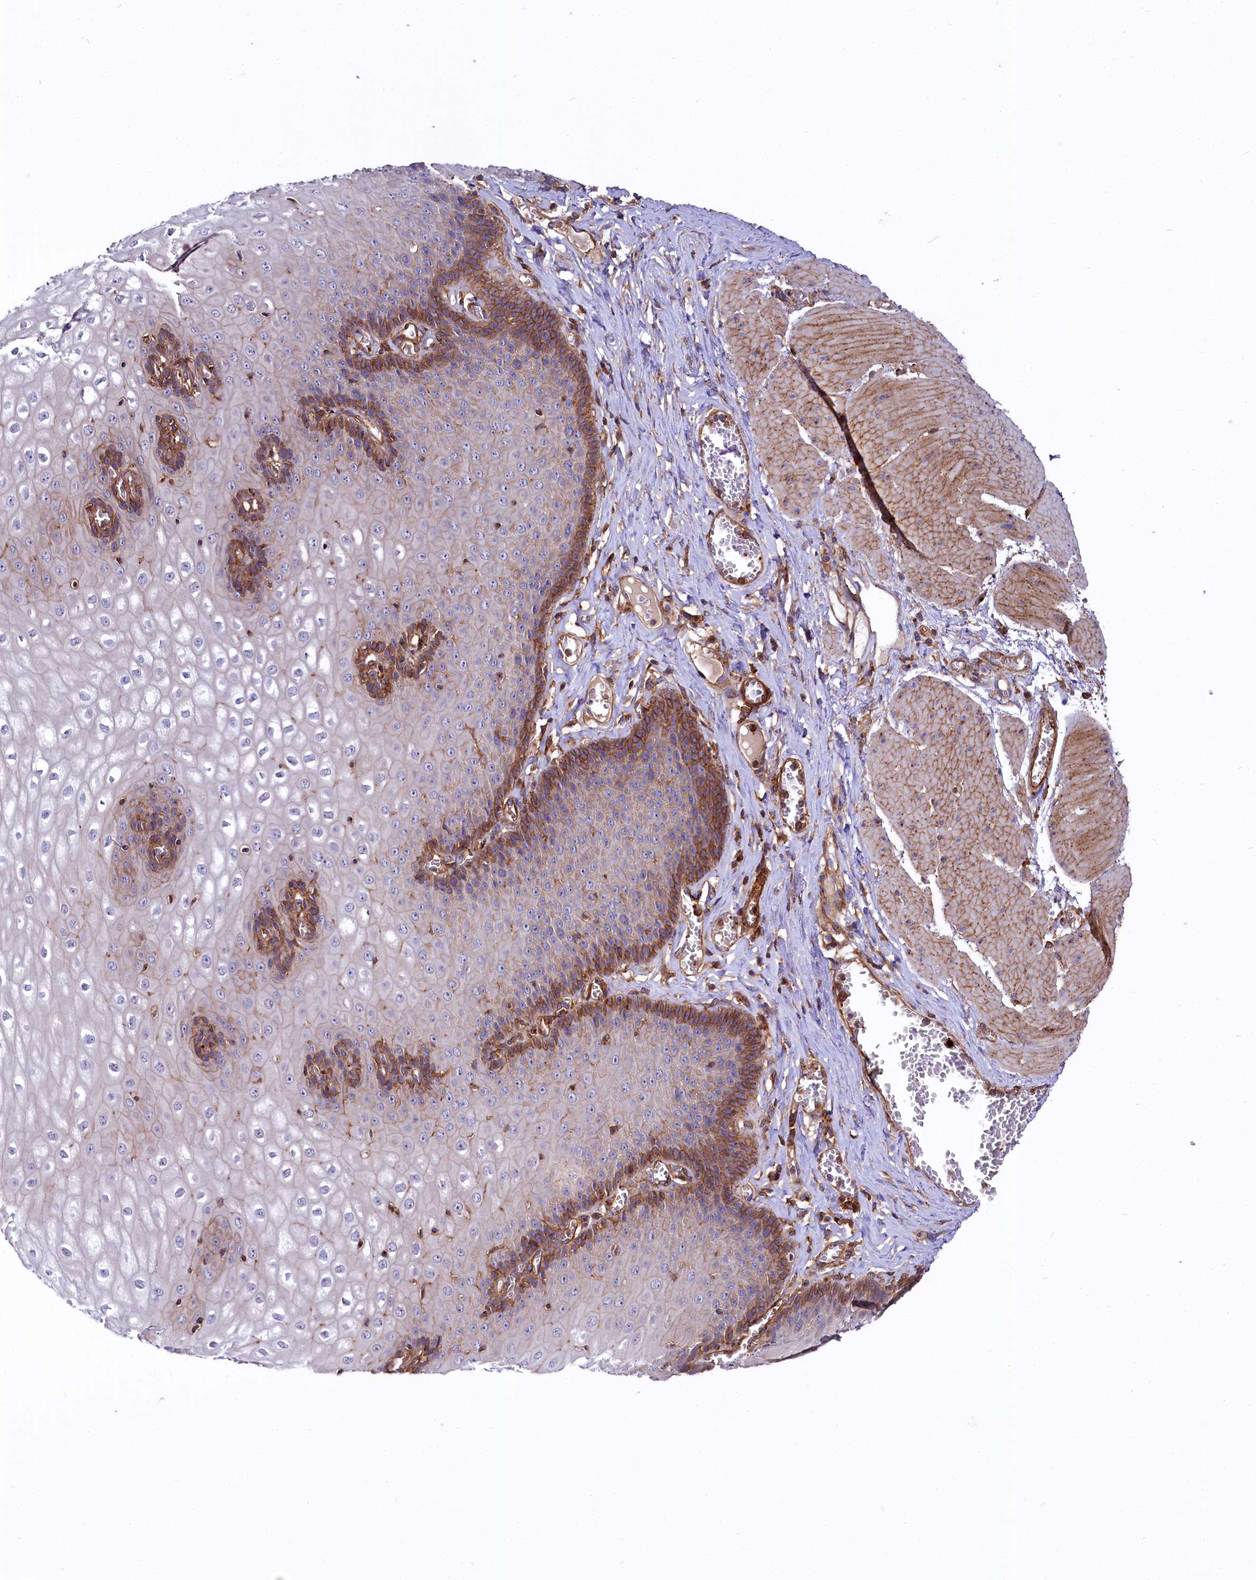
{"staining": {"intensity": "strong", "quantity": "25%-75%", "location": "cytoplasmic/membranous"}, "tissue": "esophagus", "cell_type": "Squamous epithelial cells", "image_type": "normal", "snomed": [{"axis": "morphology", "description": "Normal tissue, NOS"}, {"axis": "topography", "description": "Esophagus"}], "caption": "Esophagus stained with DAB IHC reveals high levels of strong cytoplasmic/membranous staining in approximately 25%-75% of squamous epithelial cells. The protein of interest is shown in brown color, while the nuclei are stained blue.", "gene": "ANO6", "patient": {"sex": "male", "age": 60}}